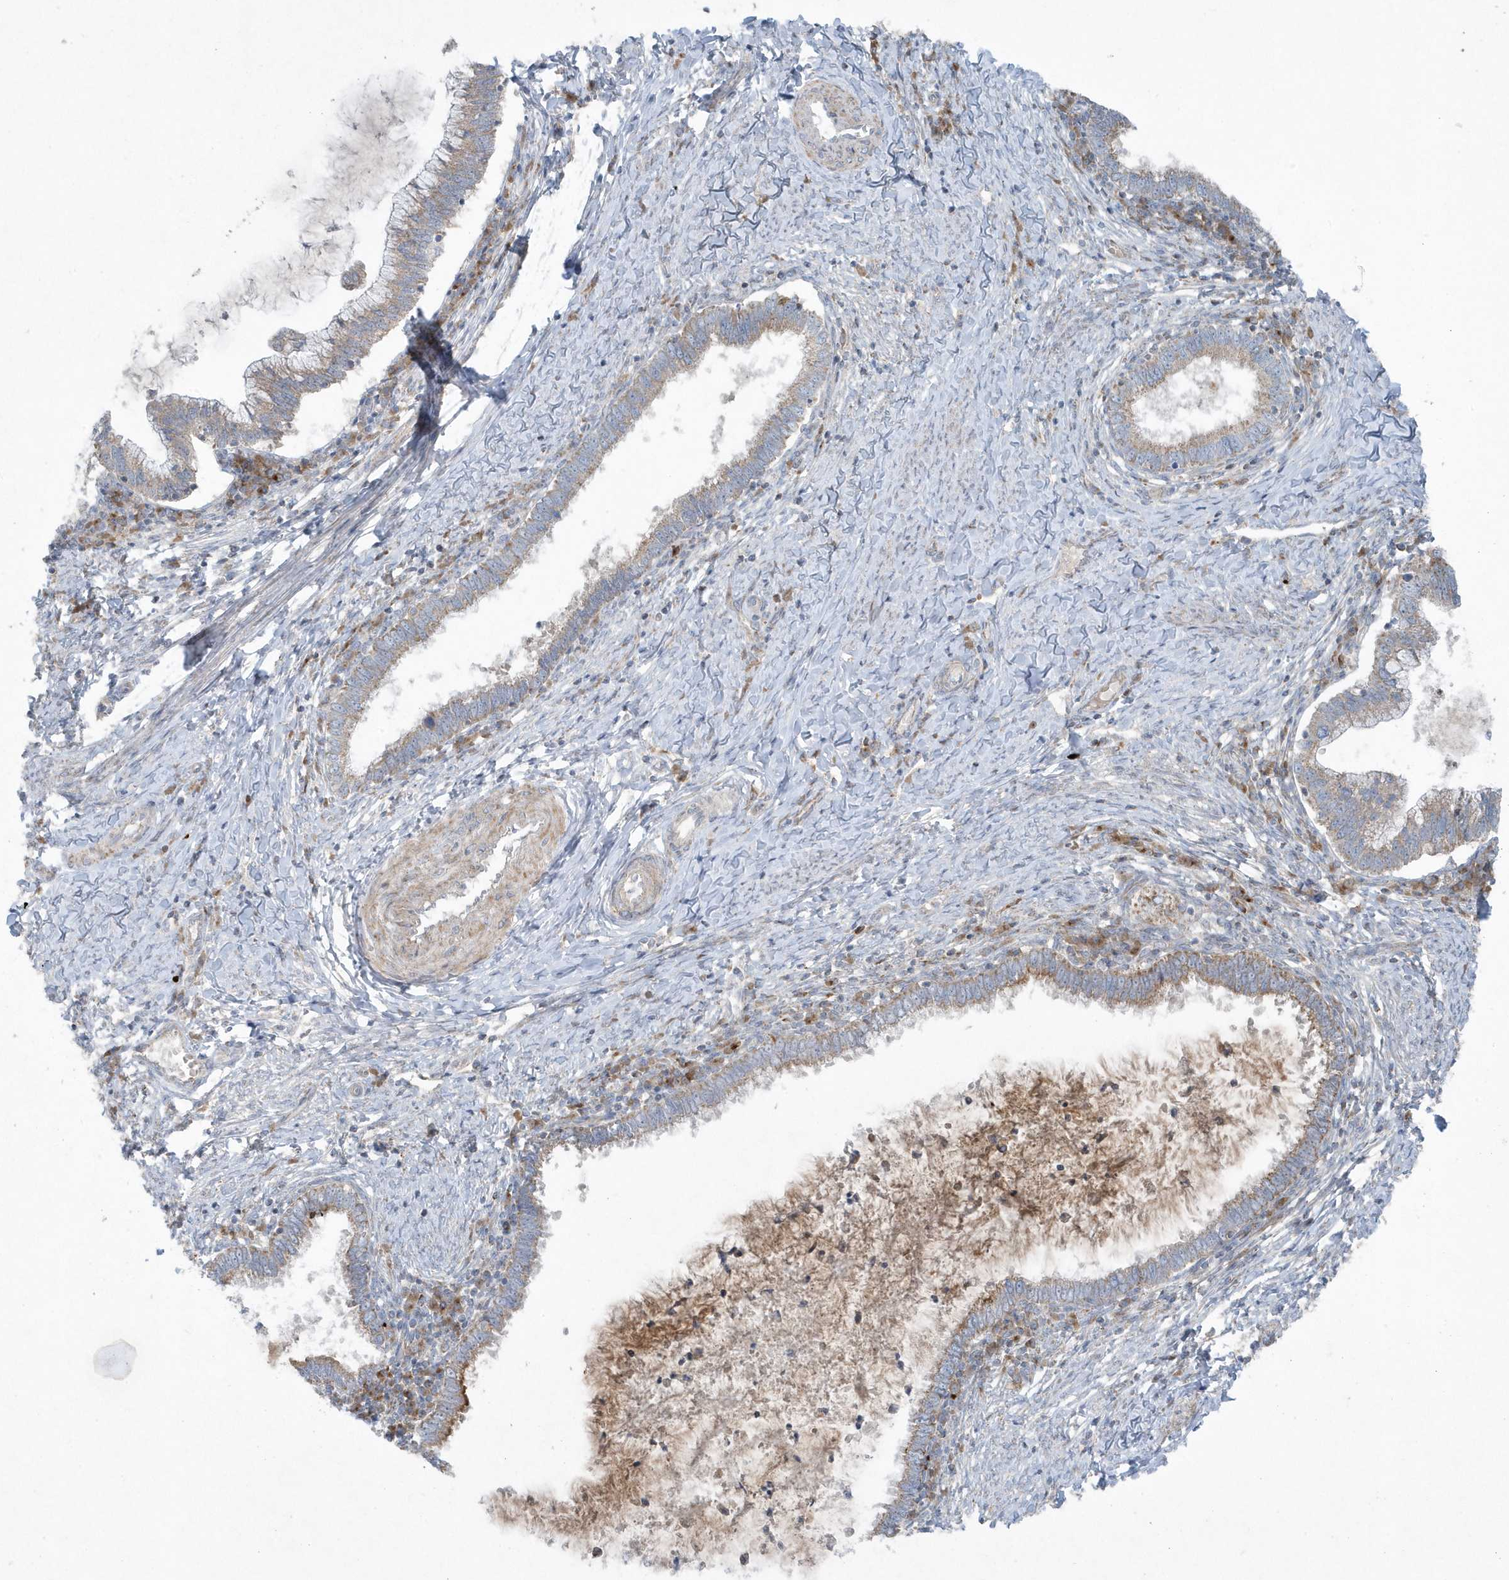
{"staining": {"intensity": "moderate", "quantity": "25%-75%", "location": "cytoplasmic/membranous"}, "tissue": "cervical cancer", "cell_type": "Tumor cells", "image_type": "cancer", "snomed": [{"axis": "morphology", "description": "Adenocarcinoma, NOS"}, {"axis": "topography", "description": "Cervix"}], "caption": "Cervical cancer stained with DAB immunohistochemistry (IHC) shows medium levels of moderate cytoplasmic/membranous expression in about 25%-75% of tumor cells.", "gene": "SLC38A2", "patient": {"sex": "female", "age": 36}}